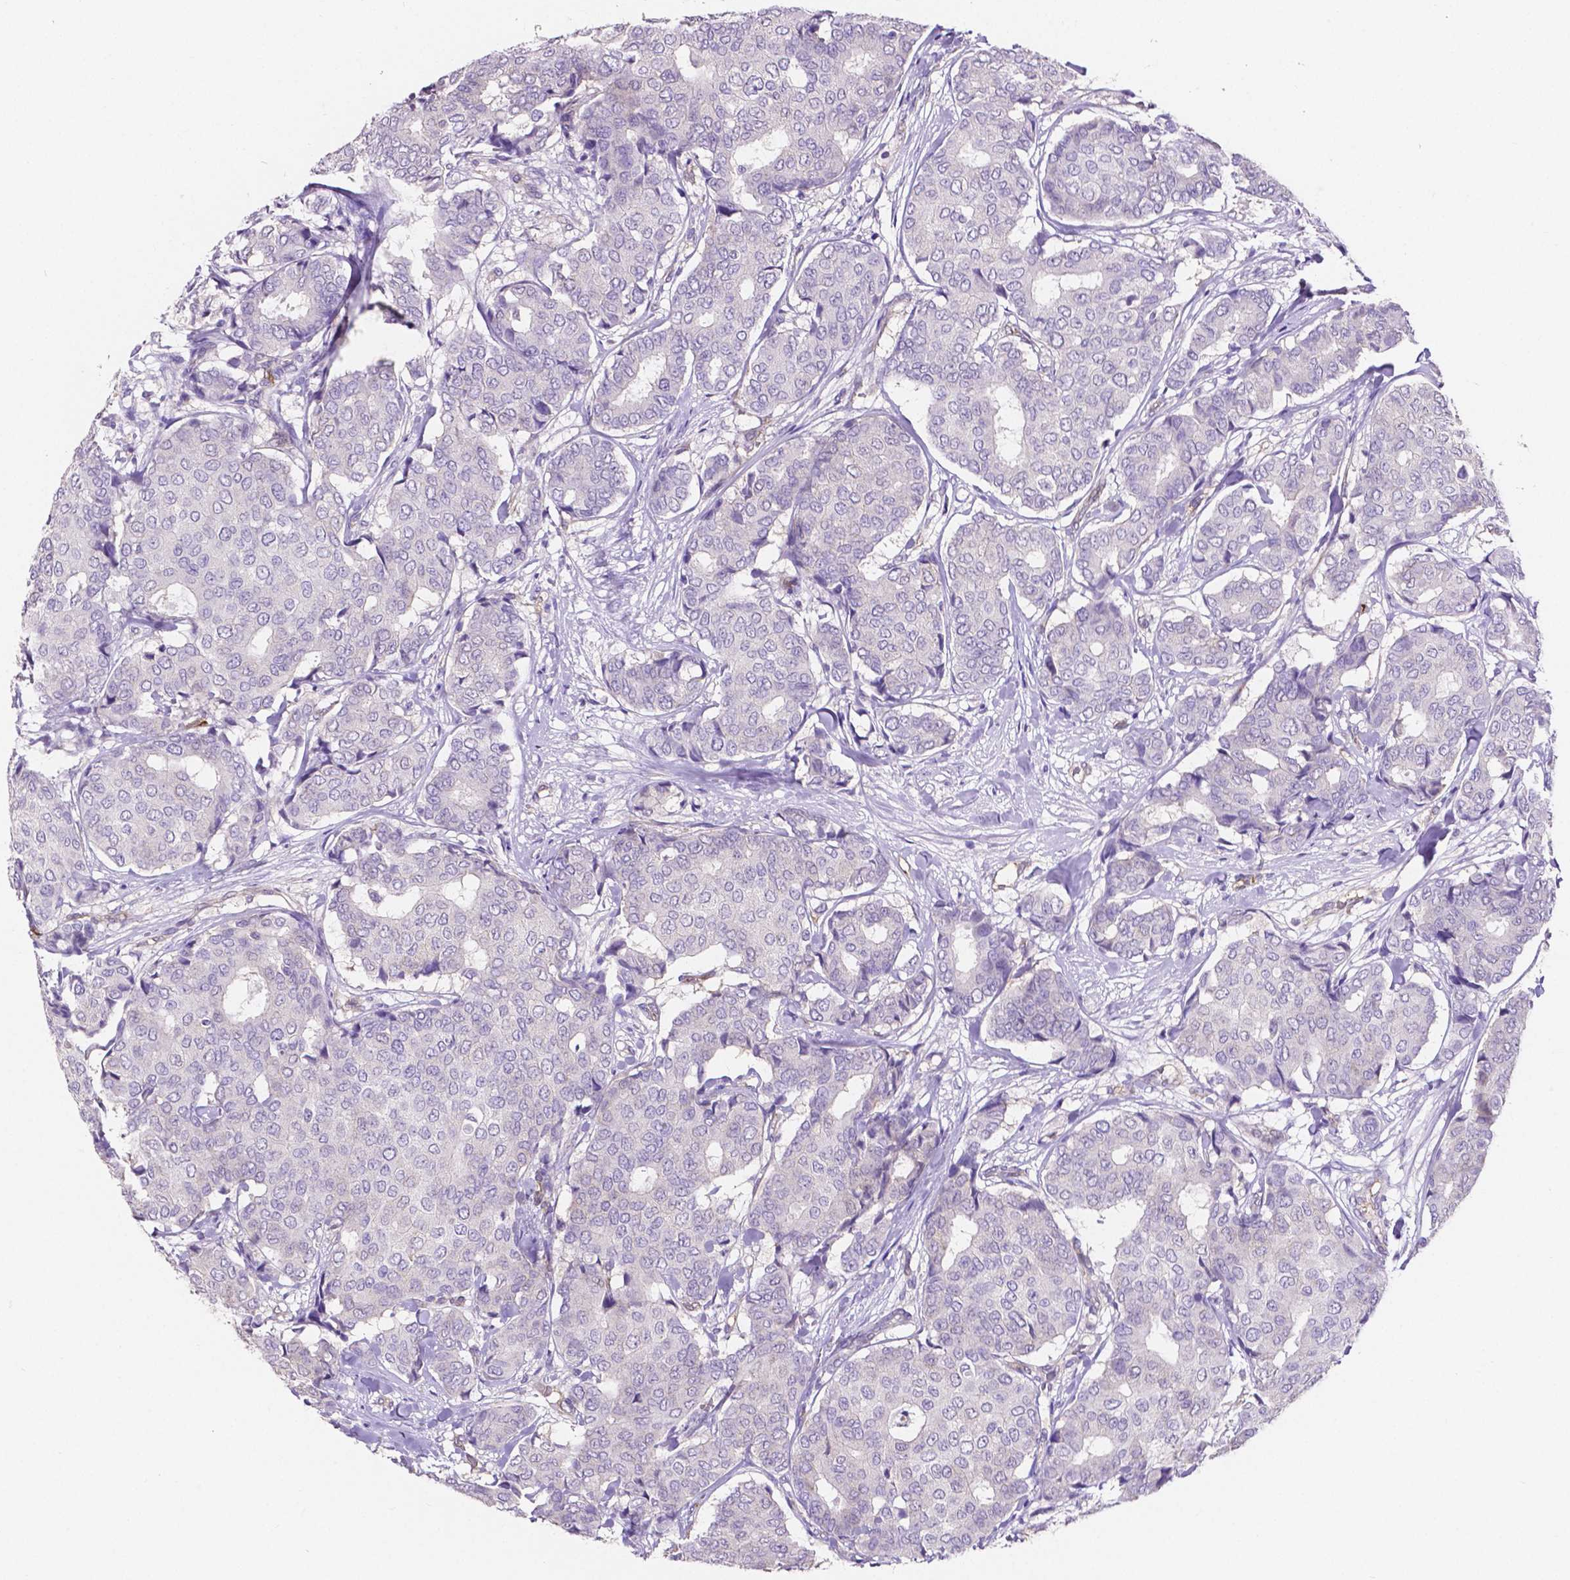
{"staining": {"intensity": "negative", "quantity": "none", "location": "none"}, "tissue": "breast cancer", "cell_type": "Tumor cells", "image_type": "cancer", "snomed": [{"axis": "morphology", "description": "Duct carcinoma"}, {"axis": "topography", "description": "Breast"}], "caption": "A photomicrograph of human breast cancer (infiltrating ductal carcinoma) is negative for staining in tumor cells. (DAB IHC, high magnification).", "gene": "MMP9", "patient": {"sex": "female", "age": 75}}